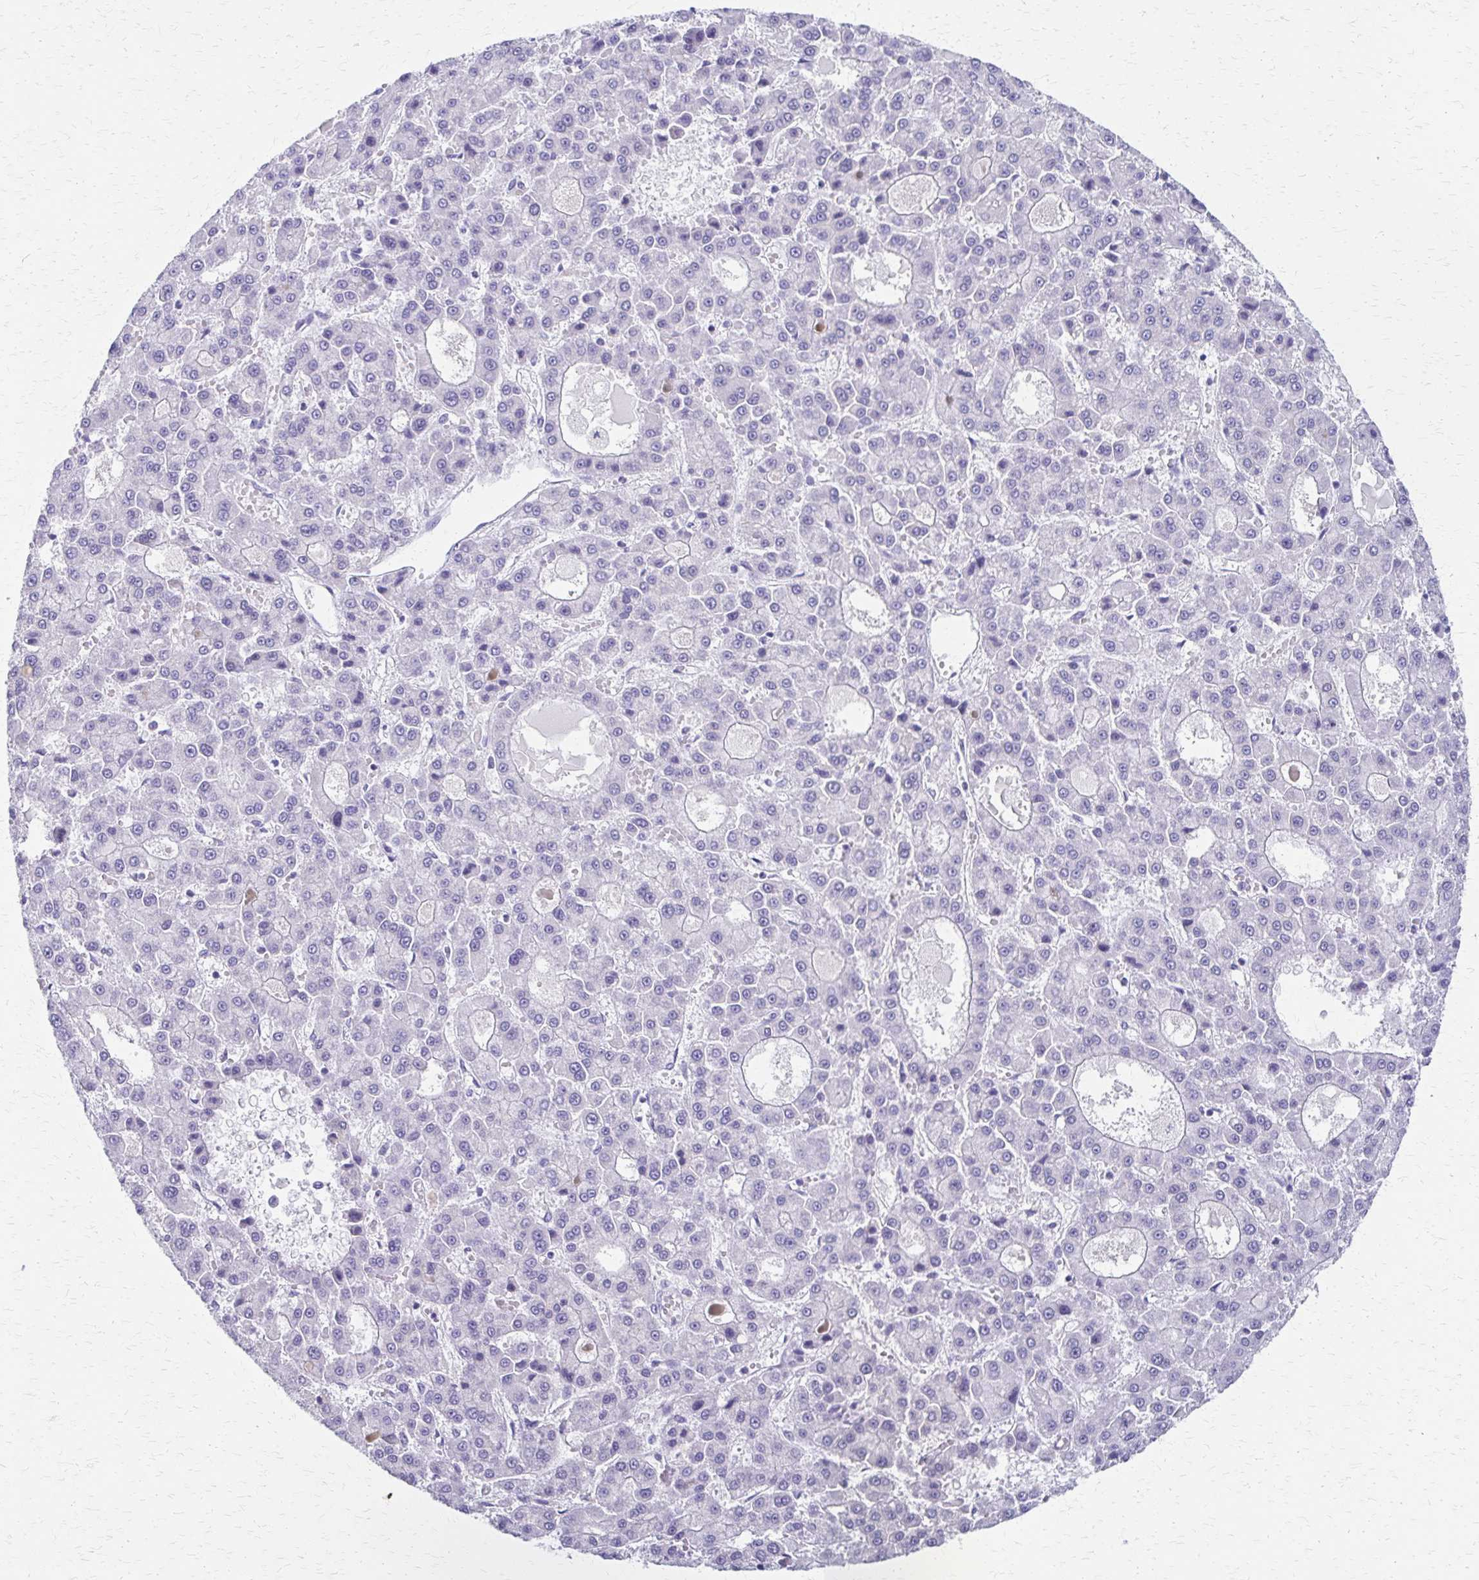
{"staining": {"intensity": "negative", "quantity": "none", "location": "none"}, "tissue": "liver cancer", "cell_type": "Tumor cells", "image_type": "cancer", "snomed": [{"axis": "morphology", "description": "Carcinoma, Hepatocellular, NOS"}, {"axis": "topography", "description": "Liver"}], "caption": "Liver cancer (hepatocellular carcinoma) was stained to show a protein in brown. There is no significant positivity in tumor cells. The staining is performed using DAB brown chromogen with nuclei counter-stained in using hematoxylin.", "gene": "ZSCAN5B", "patient": {"sex": "male", "age": 70}}